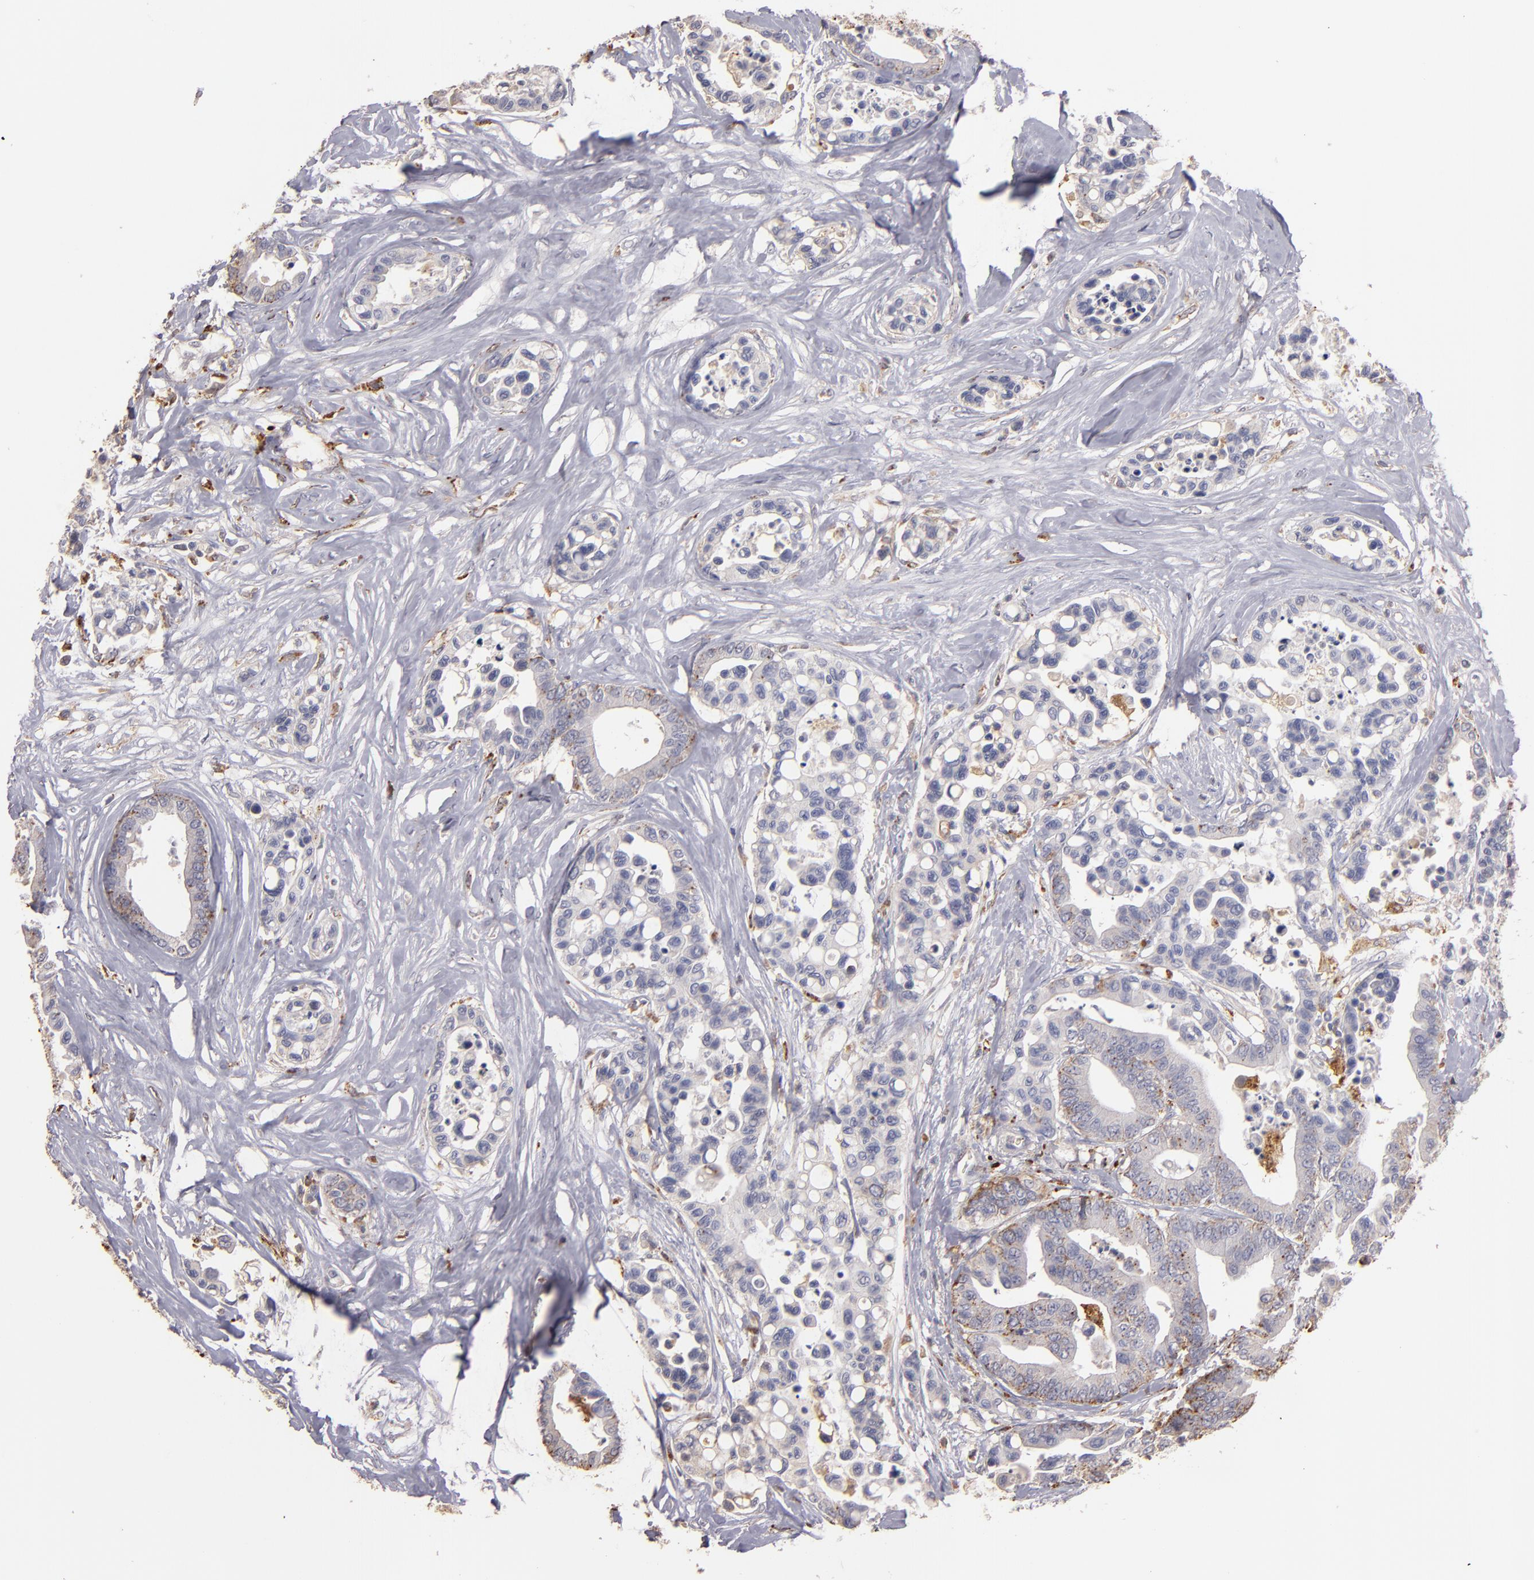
{"staining": {"intensity": "weak", "quantity": "25%-75%", "location": "cytoplasmic/membranous"}, "tissue": "colorectal cancer", "cell_type": "Tumor cells", "image_type": "cancer", "snomed": [{"axis": "morphology", "description": "Adenocarcinoma, NOS"}, {"axis": "topography", "description": "Colon"}], "caption": "This is an image of immunohistochemistry (IHC) staining of colorectal cancer (adenocarcinoma), which shows weak positivity in the cytoplasmic/membranous of tumor cells.", "gene": "TRAF1", "patient": {"sex": "male", "age": 82}}